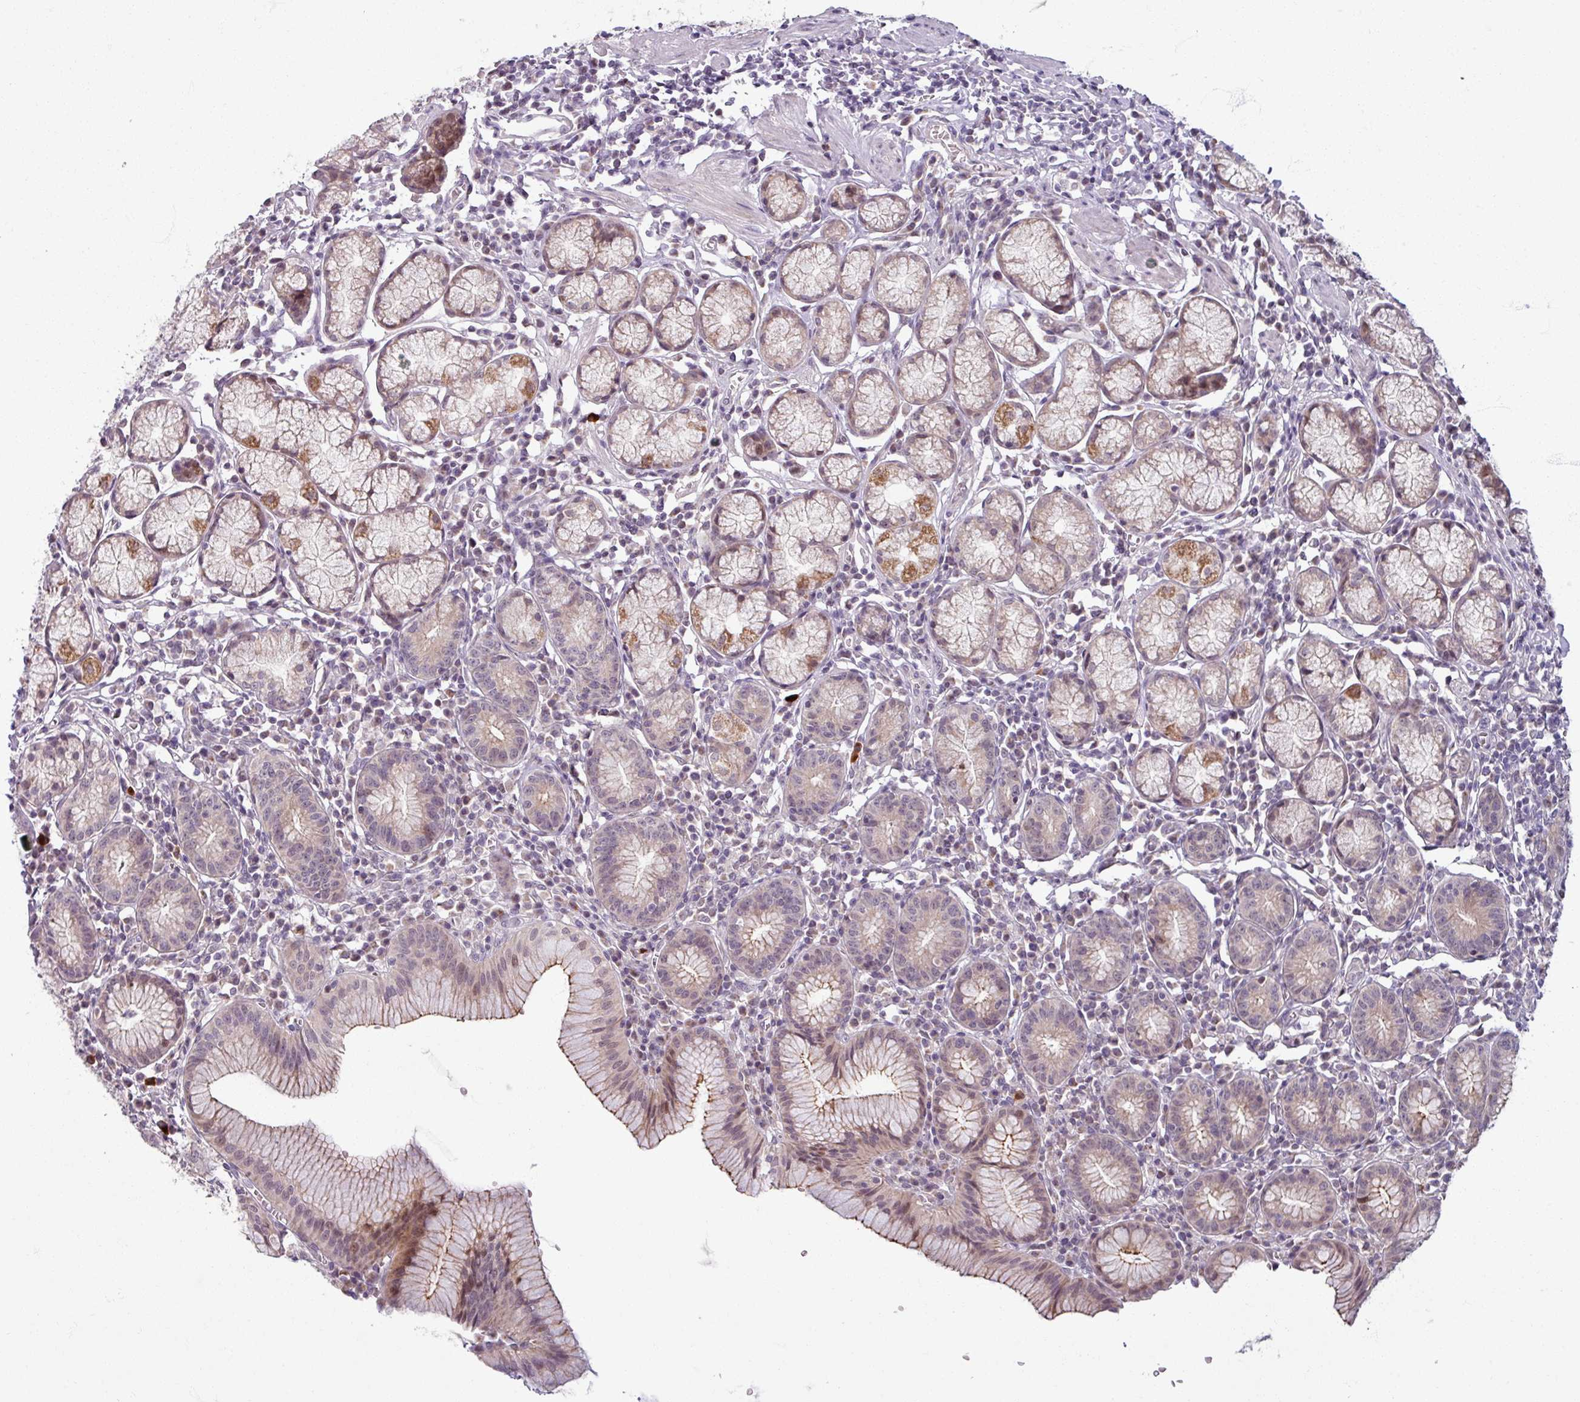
{"staining": {"intensity": "moderate", "quantity": "25%-75%", "location": "cytoplasmic/membranous,nuclear"}, "tissue": "stomach", "cell_type": "Glandular cells", "image_type": "normal", "snomed": [{"axis": "morphology", "description": "Normal tissue, NOS"}, {"axis": "topography", "description": "Stomach"}], "caption": "Stomach stained for a protein reveals moderate cytoplasmic/membranous,nuclear positivity in glandular cells. (brown staining indicates protein expression, while blue staining denotes nuclei).", "gene": "OGFOD3", "patient": {"sex": "male", "age": 55}}